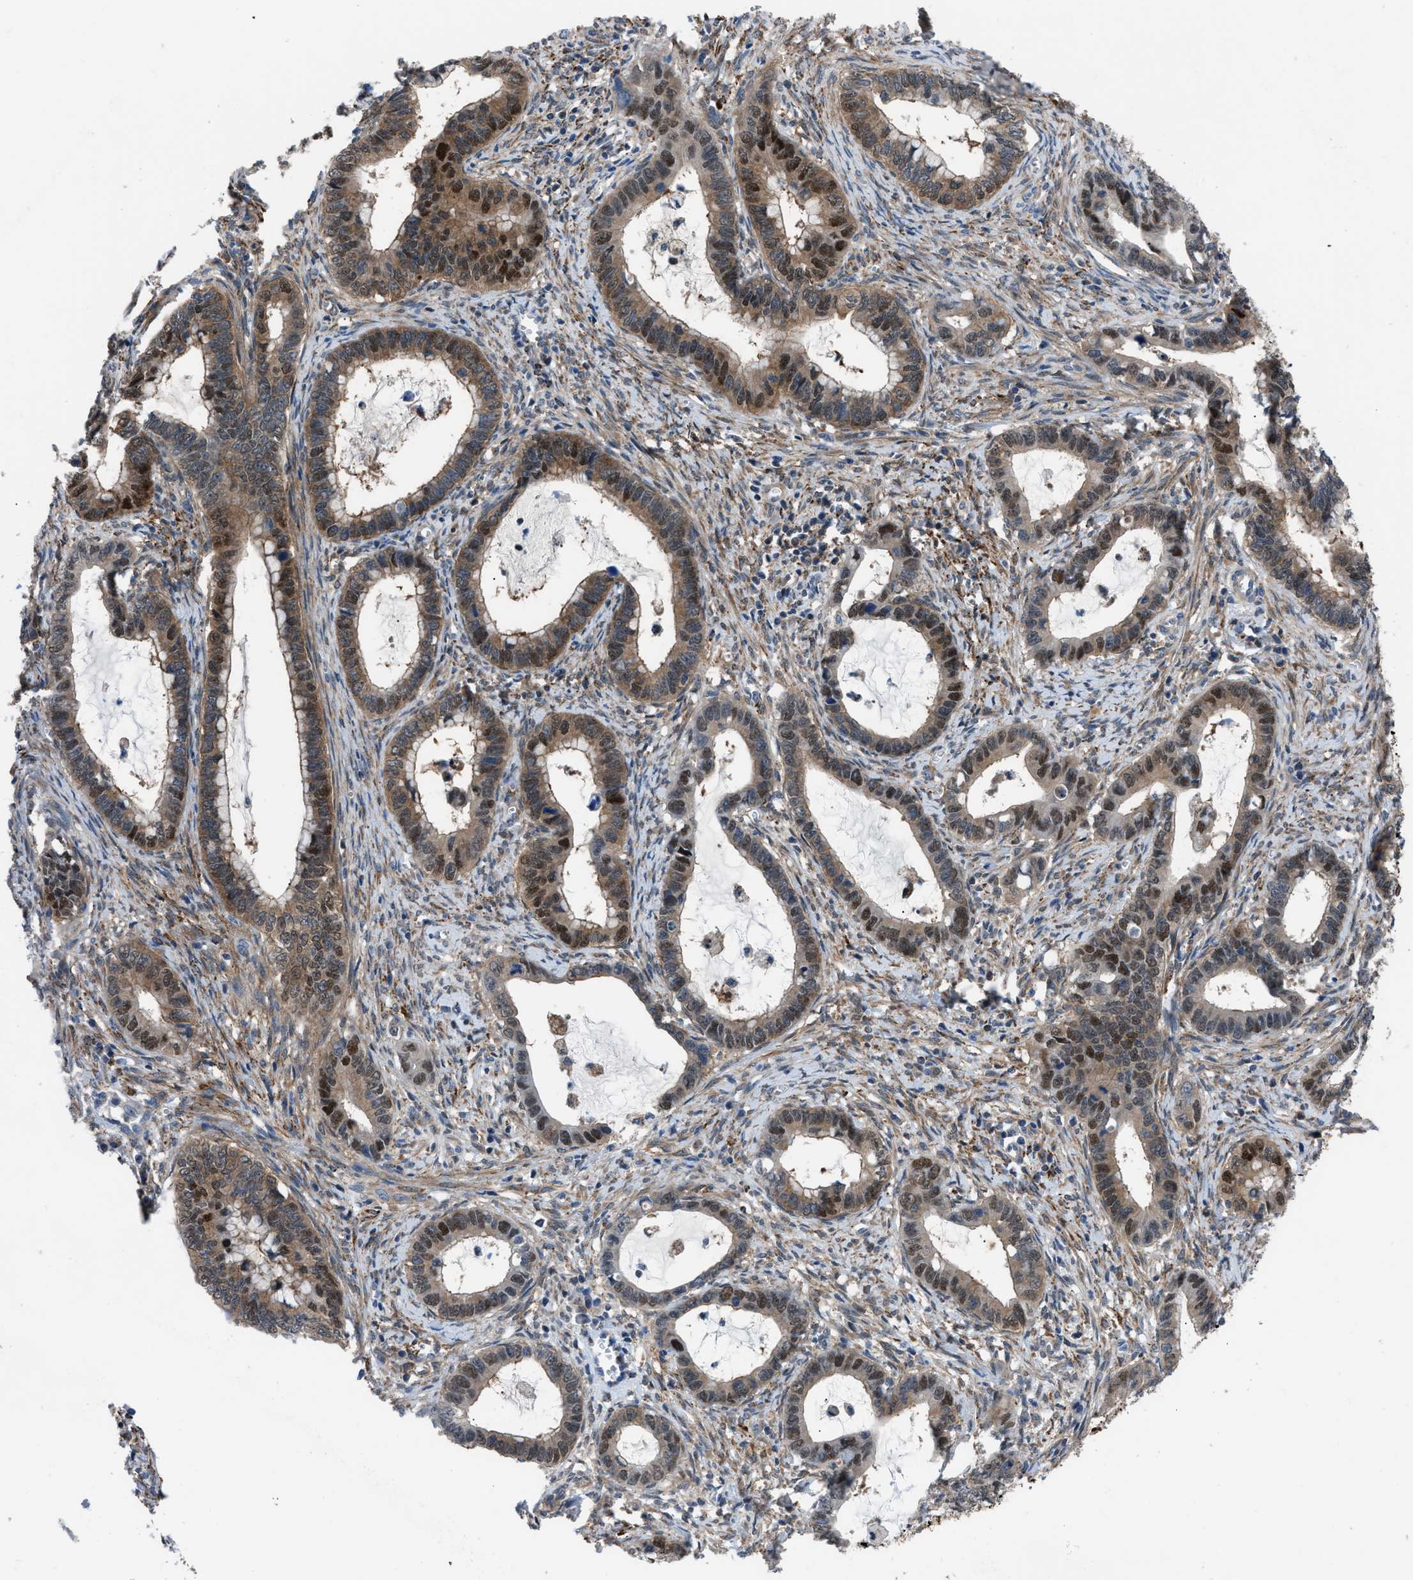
{"staining": {"intensity": "moderate", "quantity": ">75%", "location": "cytoplasmic/membranous,nuclear"}, "tissue": "cervical cancer", "cell_type": "Tumor cells", "image_type": "cancer", "snomed": [{"axis": "morphology", "description": "Adenocarcinoma, NOS"}, {"axis": "topography", "description": "Cervix"}], "caption": "High-magnification brightfield microscopy of cervical adenocarcinoma stained with DAB (brown) and counterstained with hematoxylin (blue). tumor cells exhibit moderate cytoplasmic/membranous and nuclear staining is present in about>75% of cells.", "gene": "TMEM45B", "patient": {"sex": "female", "age": 44}}